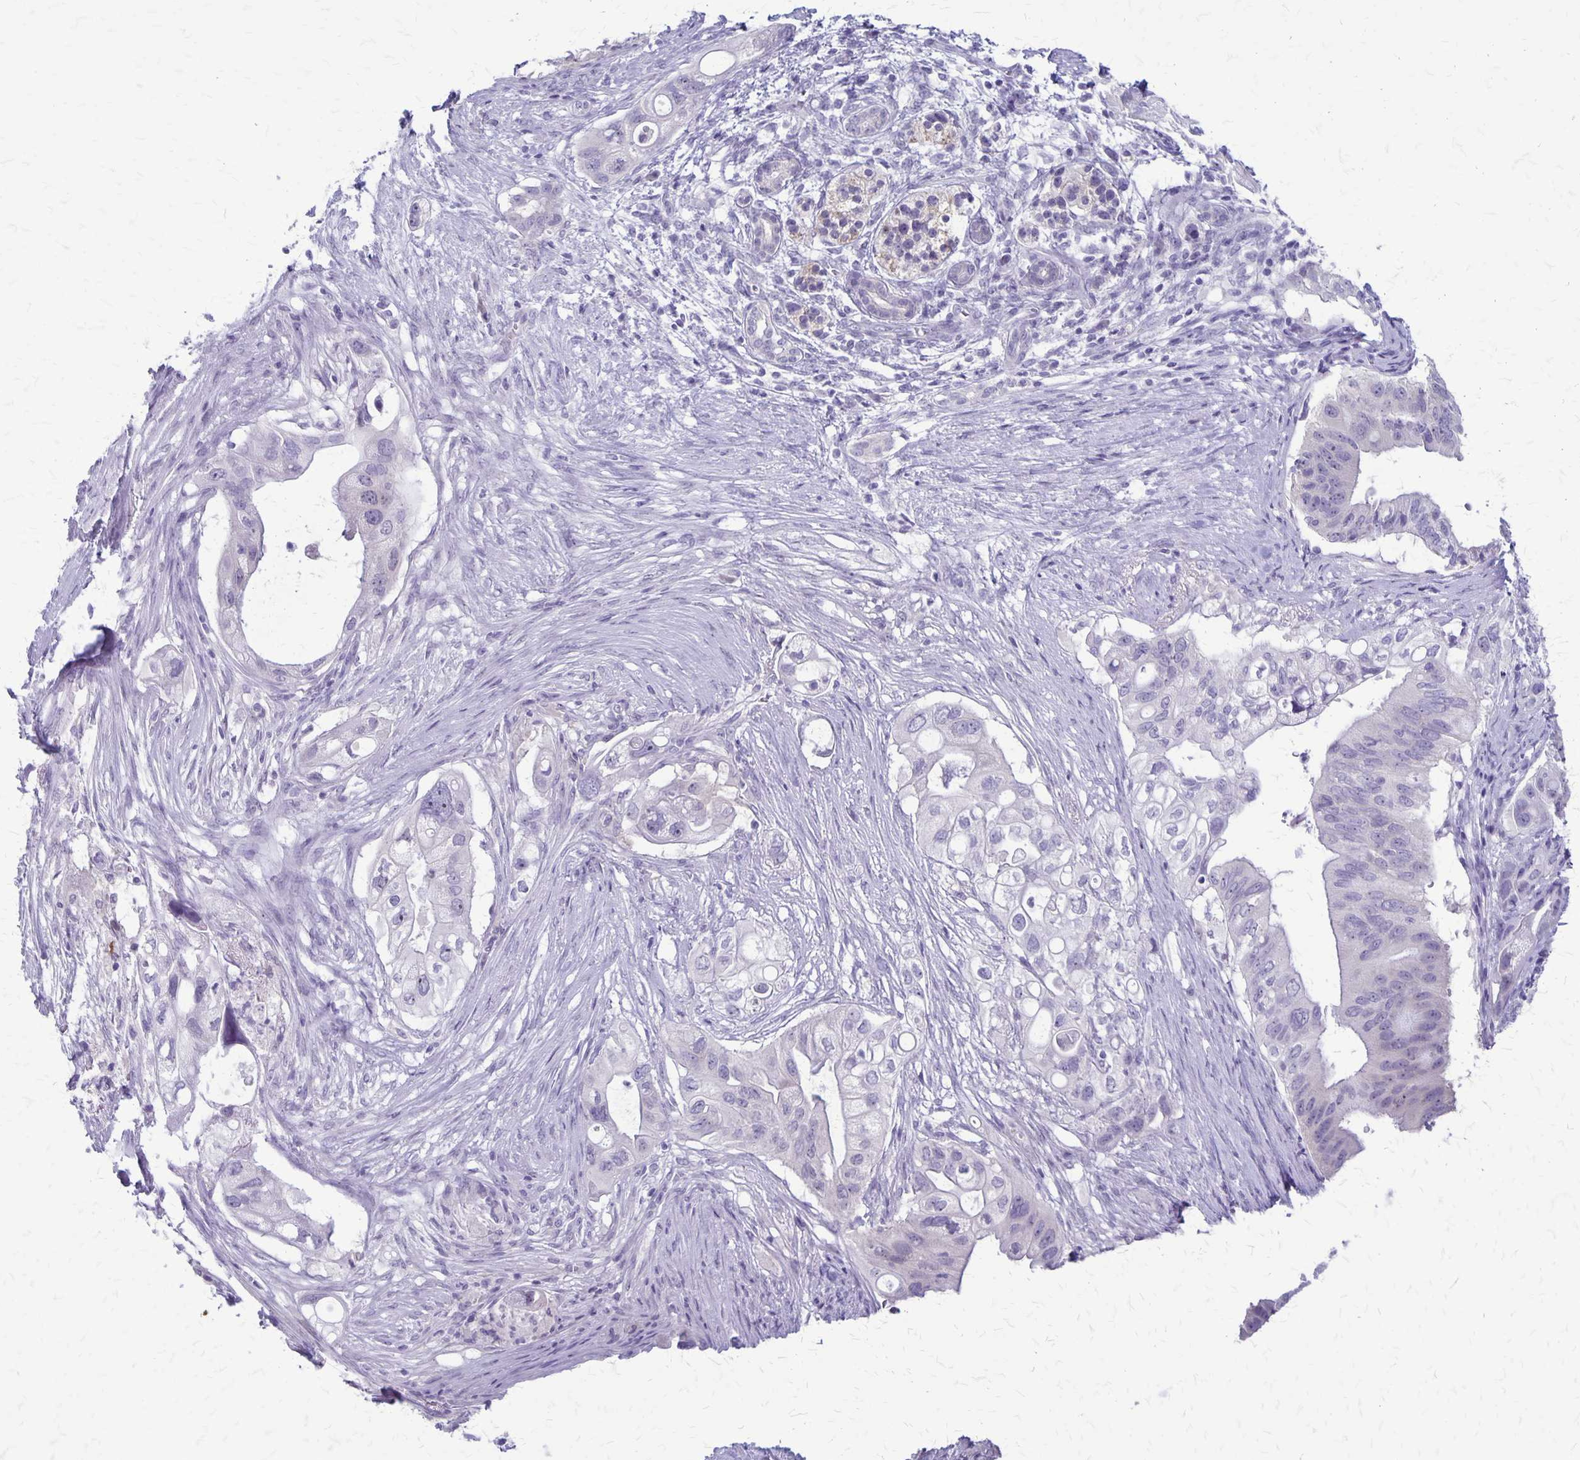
{"staining": {"intensity": "negative", "quantity": "none", "location": "none"}, "tissue": "pancreatic cancer", "cell_type": "Tumor cells", "image_type": "cancer", "snomed": [{"axis": "morphology", "description": "Adenocarcinoma, NOS"}, {"axis": "topography", "description": "Pancreas"}], "caption": "A photomicrograph of human adenocarcinoma (pancreatic) is negative for staining in tumor cells.", "gene": "PLXNB3", "patient": {"sex": "female", "age": 72}}